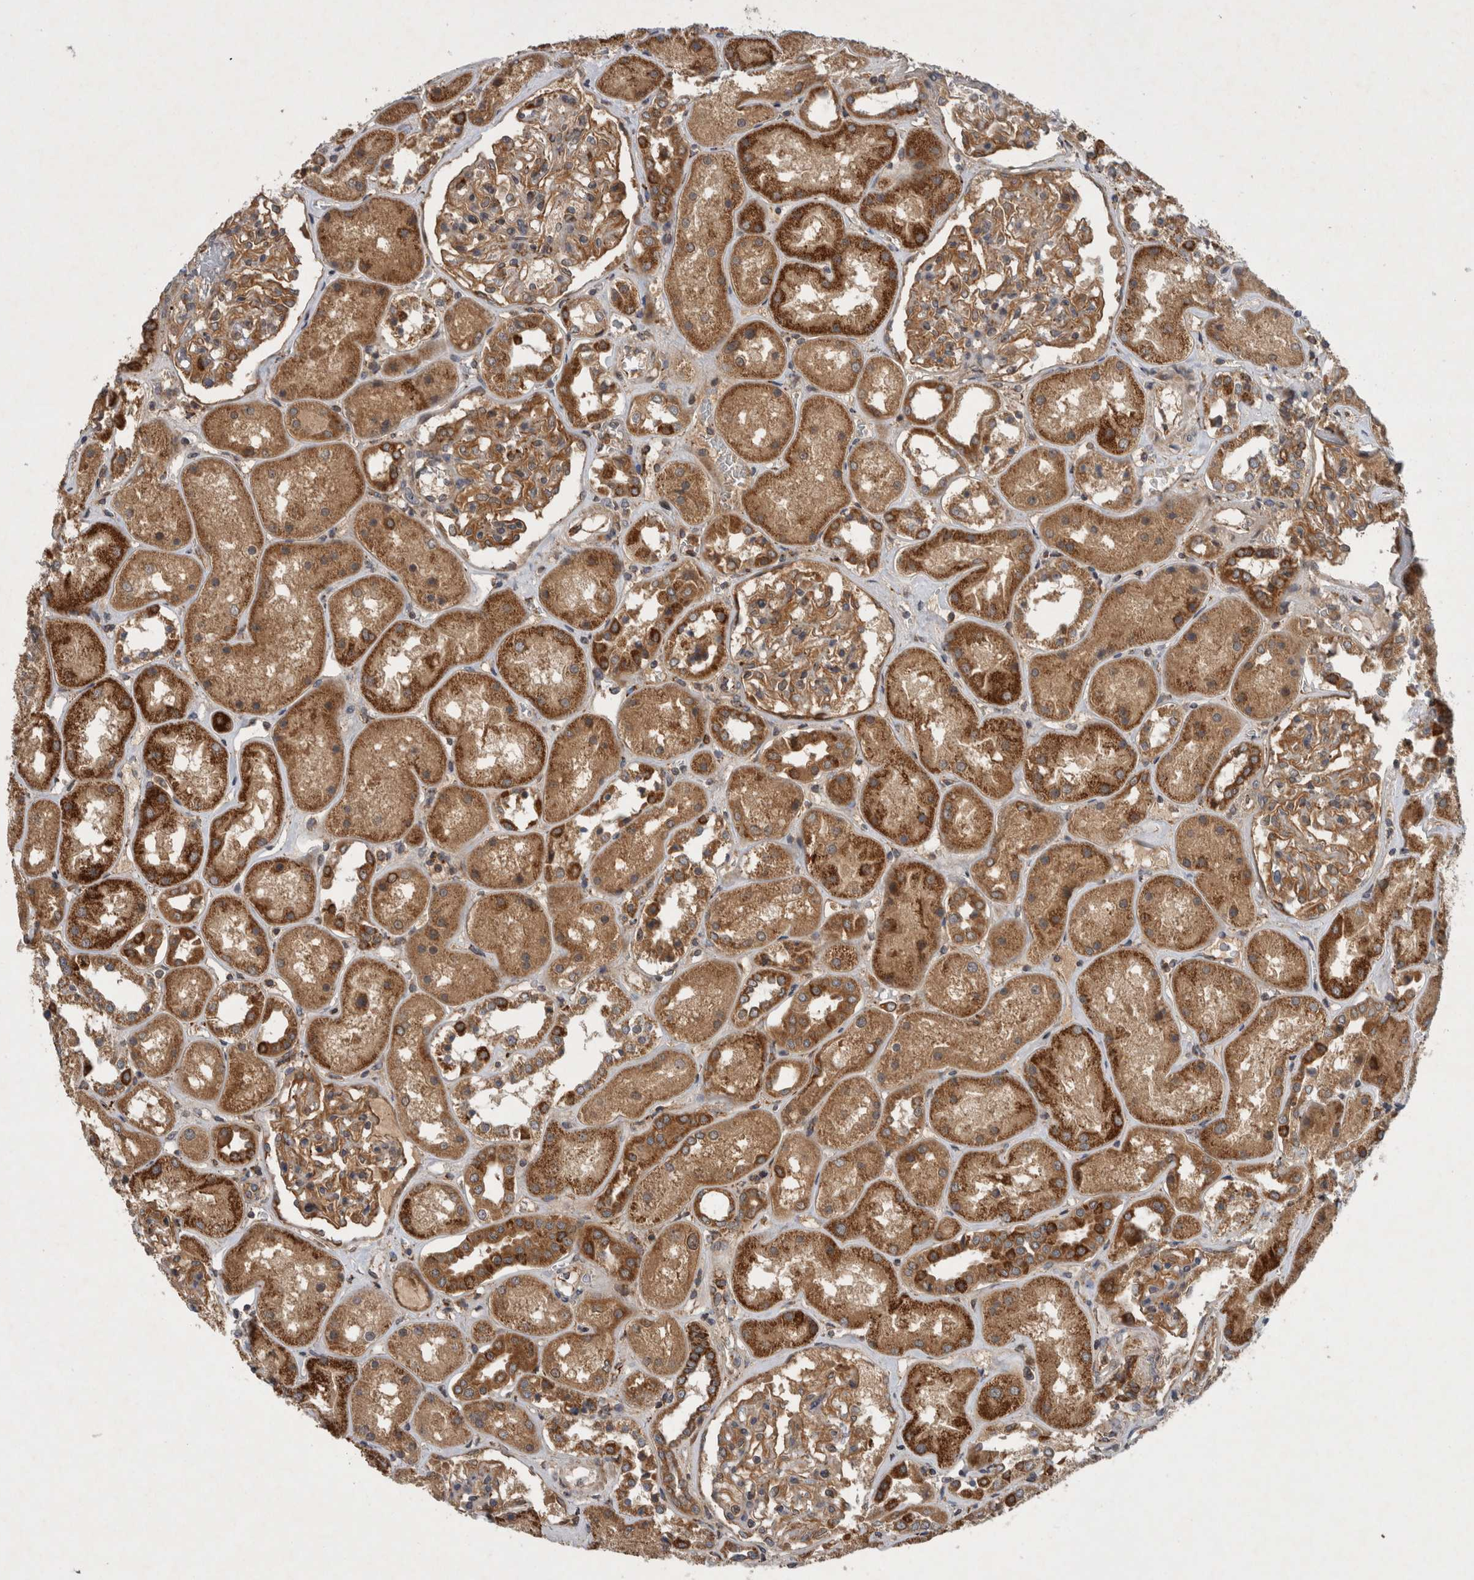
{"staining": {"intensity": "moderate", "quantity": ">75%", "location": "cytoplasmic/membranous"}, "tissue": "kidney", "cell_type": "Cells in glomeruli", "image_type": "normal", "snomed": [{"axis": "morphology", "description": "Normal tissue, NOS"}, {"axis": "topography", "description": "Kidney"}], "caption": "Immunohistochemical staining of normal kidney demonstrates medium levels of moderate cytoplasmic/membranous staining in about >75% of cells in glomeruli.", "gene": "PDCD2", "patient": {"sex": "male", "age": 70}}